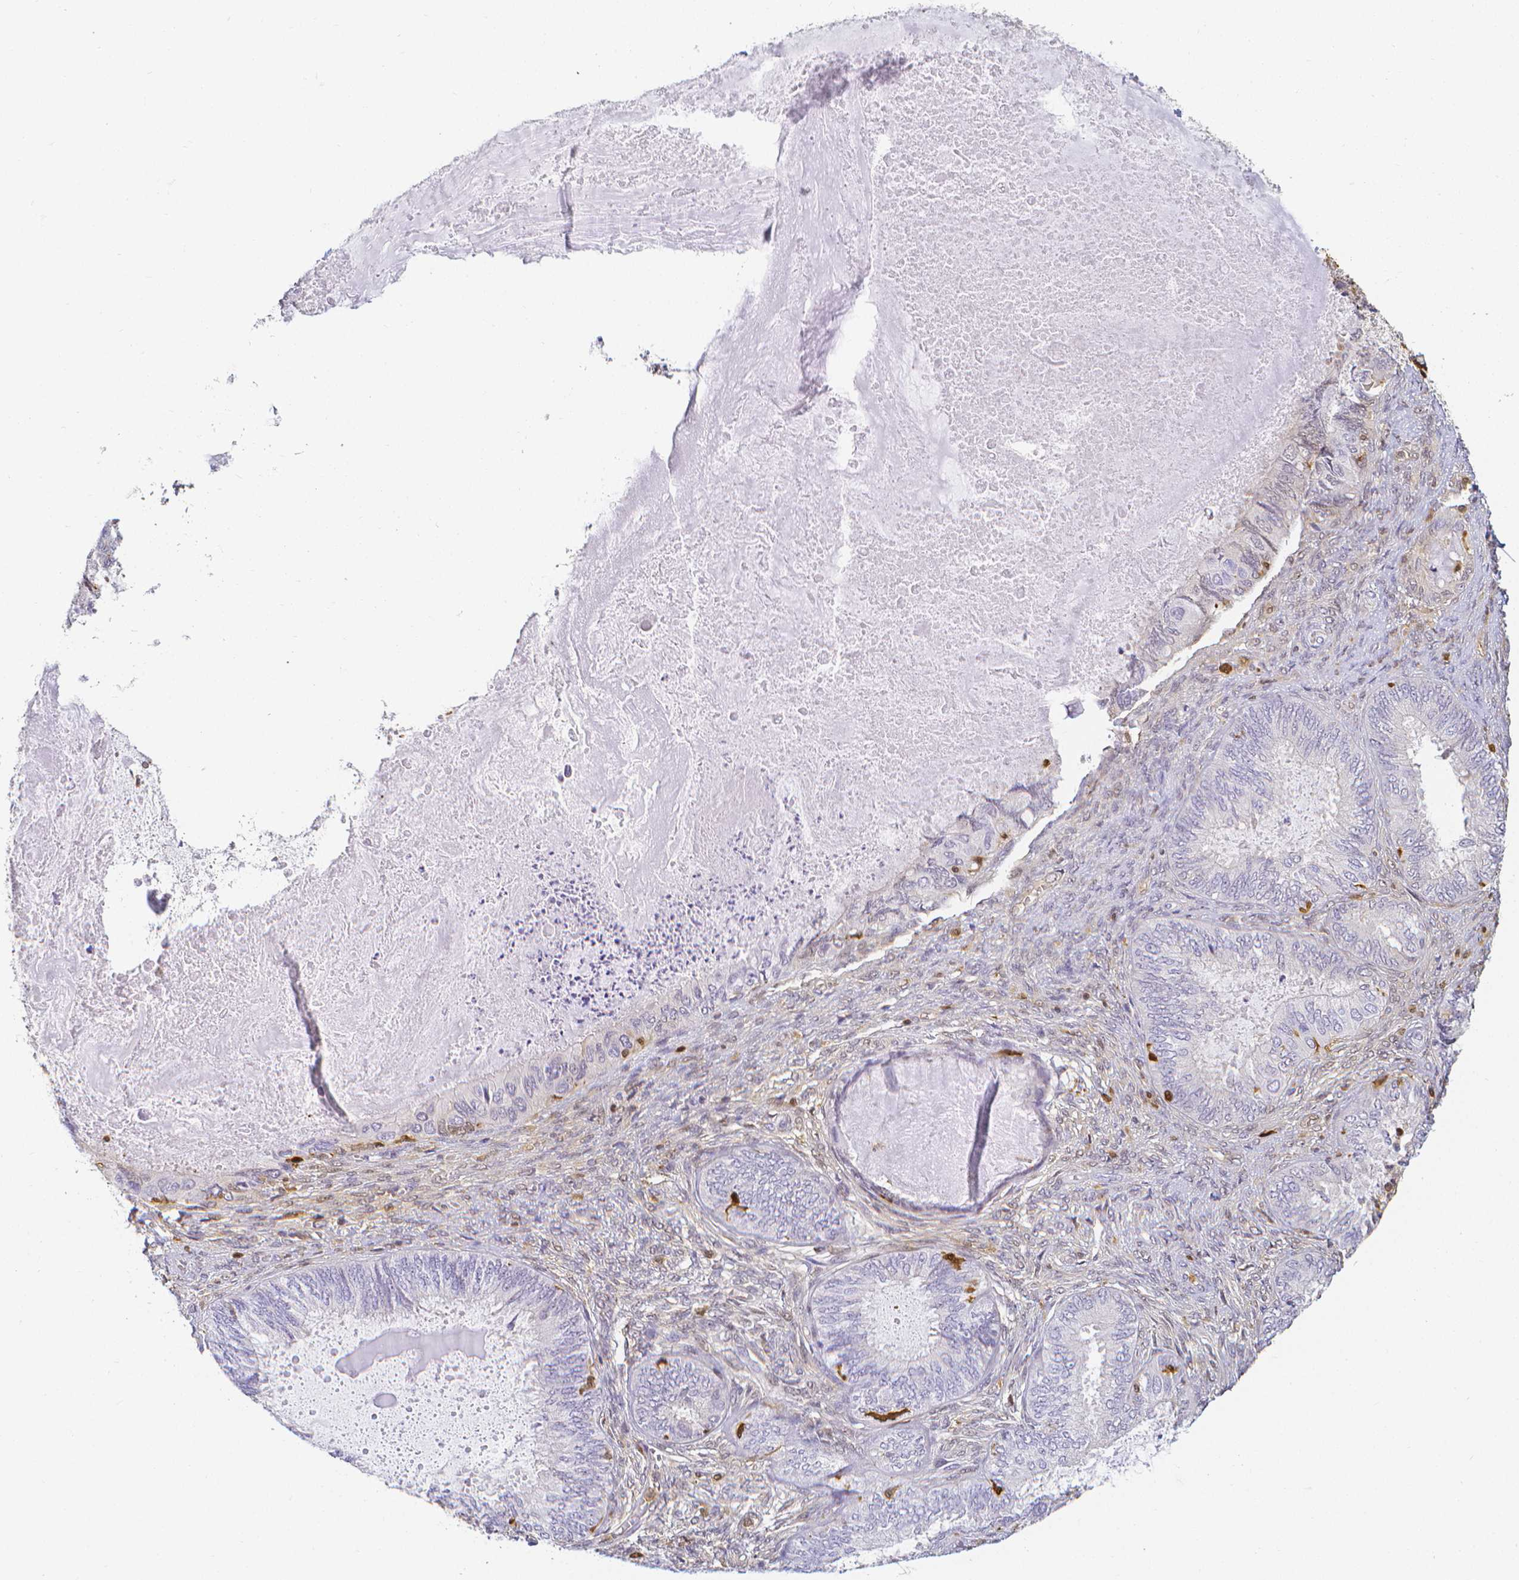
{"staining": {"intensity": "negative", "quantity": "none", "location": "none"}, "tissue": "ovarian cancer", "cell_type": "Tumor cells", "image_type": "cancer", "snomed": [{"axis": "morphology", "description": "Carcinoma, endometroid"}, {"axis": "topography", "description": "Ovary"}], "caption": "Ovarian cancer (endometroid carcinoma) stained for a protein using IHC shows no positivity tumor cells.", "gene": "COTL1", "patient": {"sex": "female", "age": 70}}